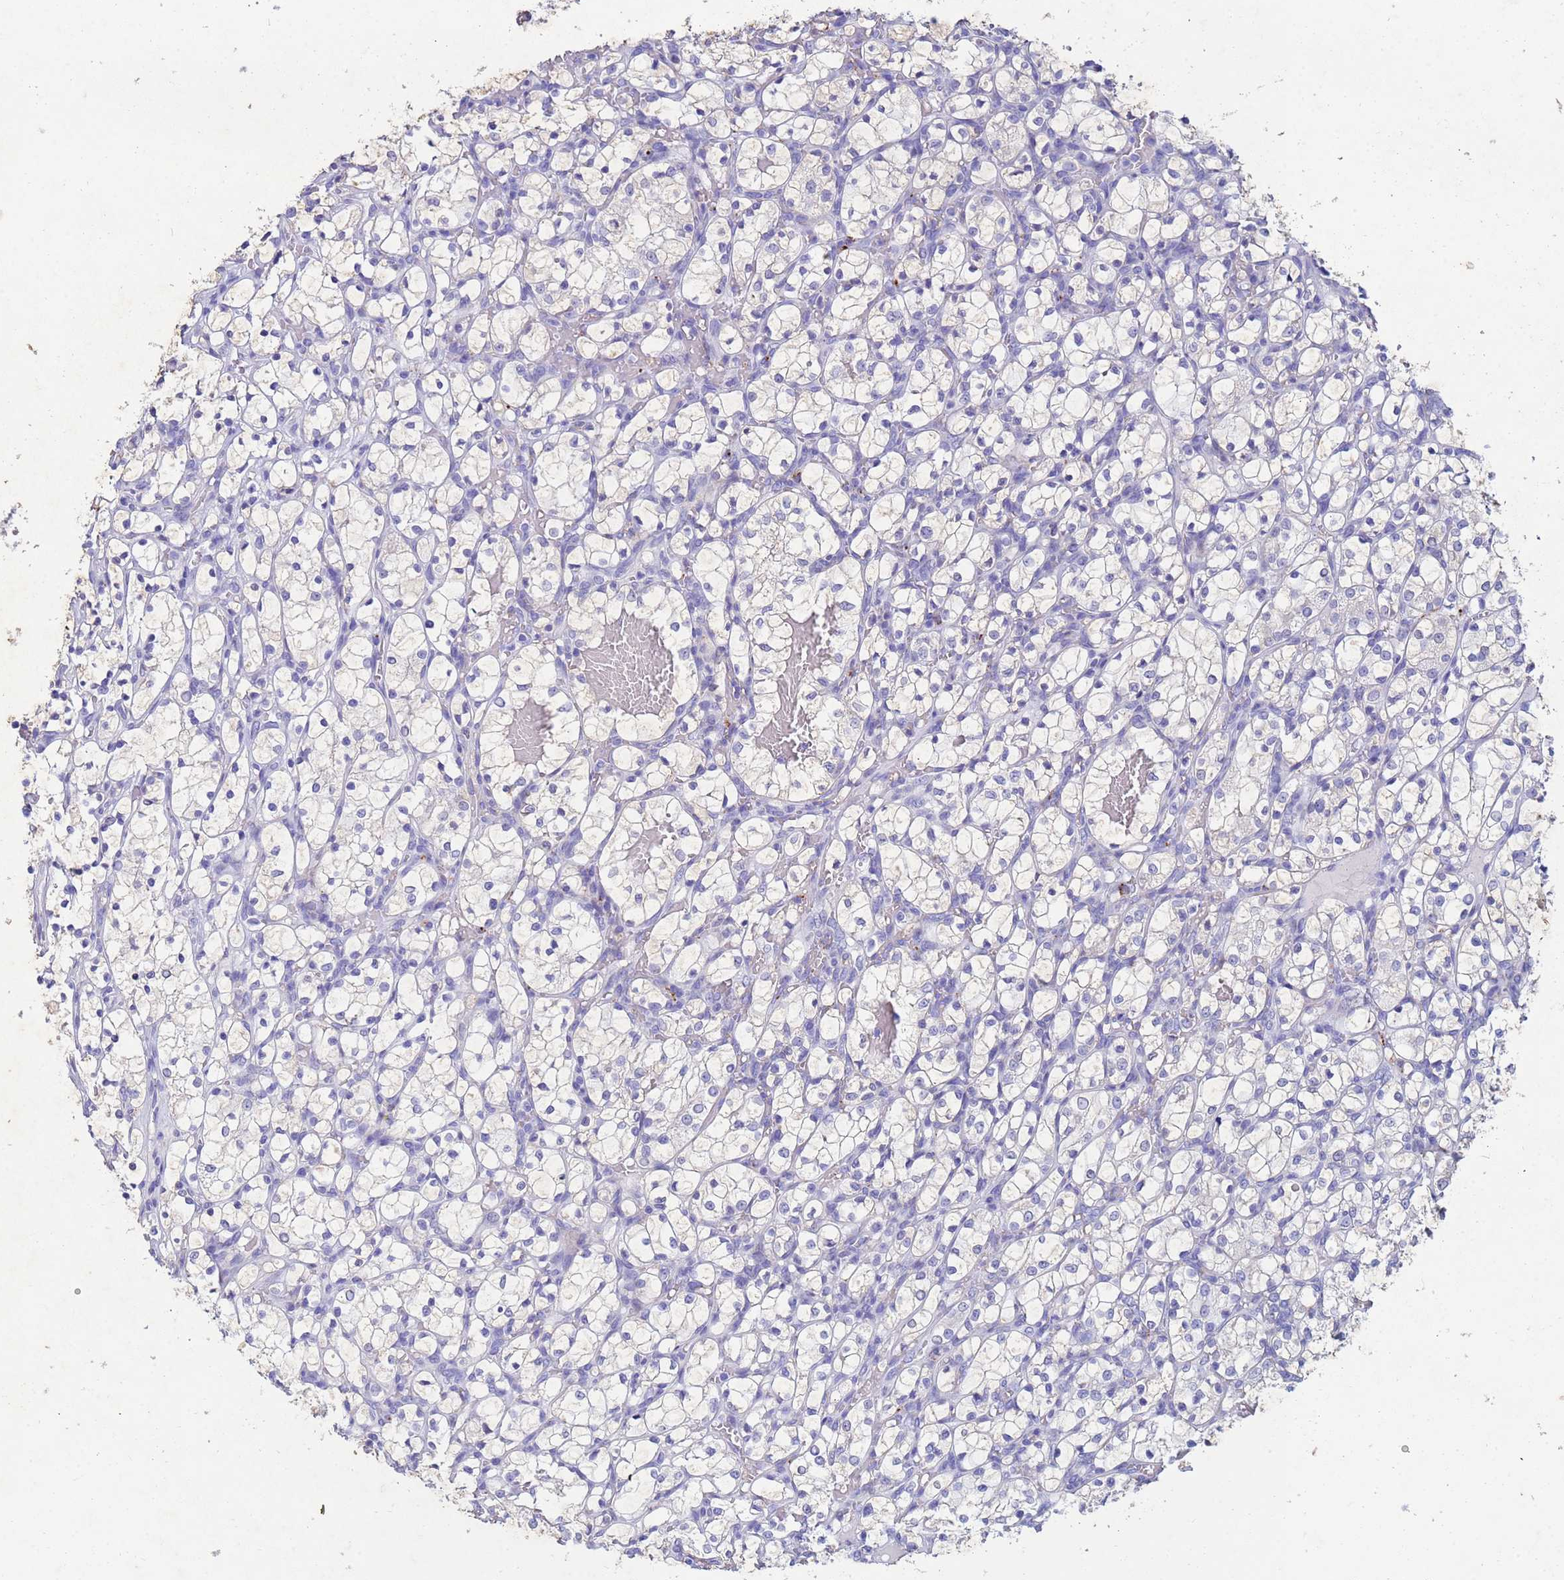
{"staining": {"intensity": "negative", "quantity": "none", "location": "none"}, "tissue": "renal cancer", "cell_type": "Tumor cells", "image_type": "cancer", "snomed": [{"axis": "morphology", "description": "Adenocarcinoma, NOS"}, {"axis": "topography", "description": "Kidney"}], "caption": "Micrograph shows no significant protein staining in tumor cells of adenocarcinoma (renal).", "gene": "CSTB", "patient": {"sex": "female", "age": 69}}